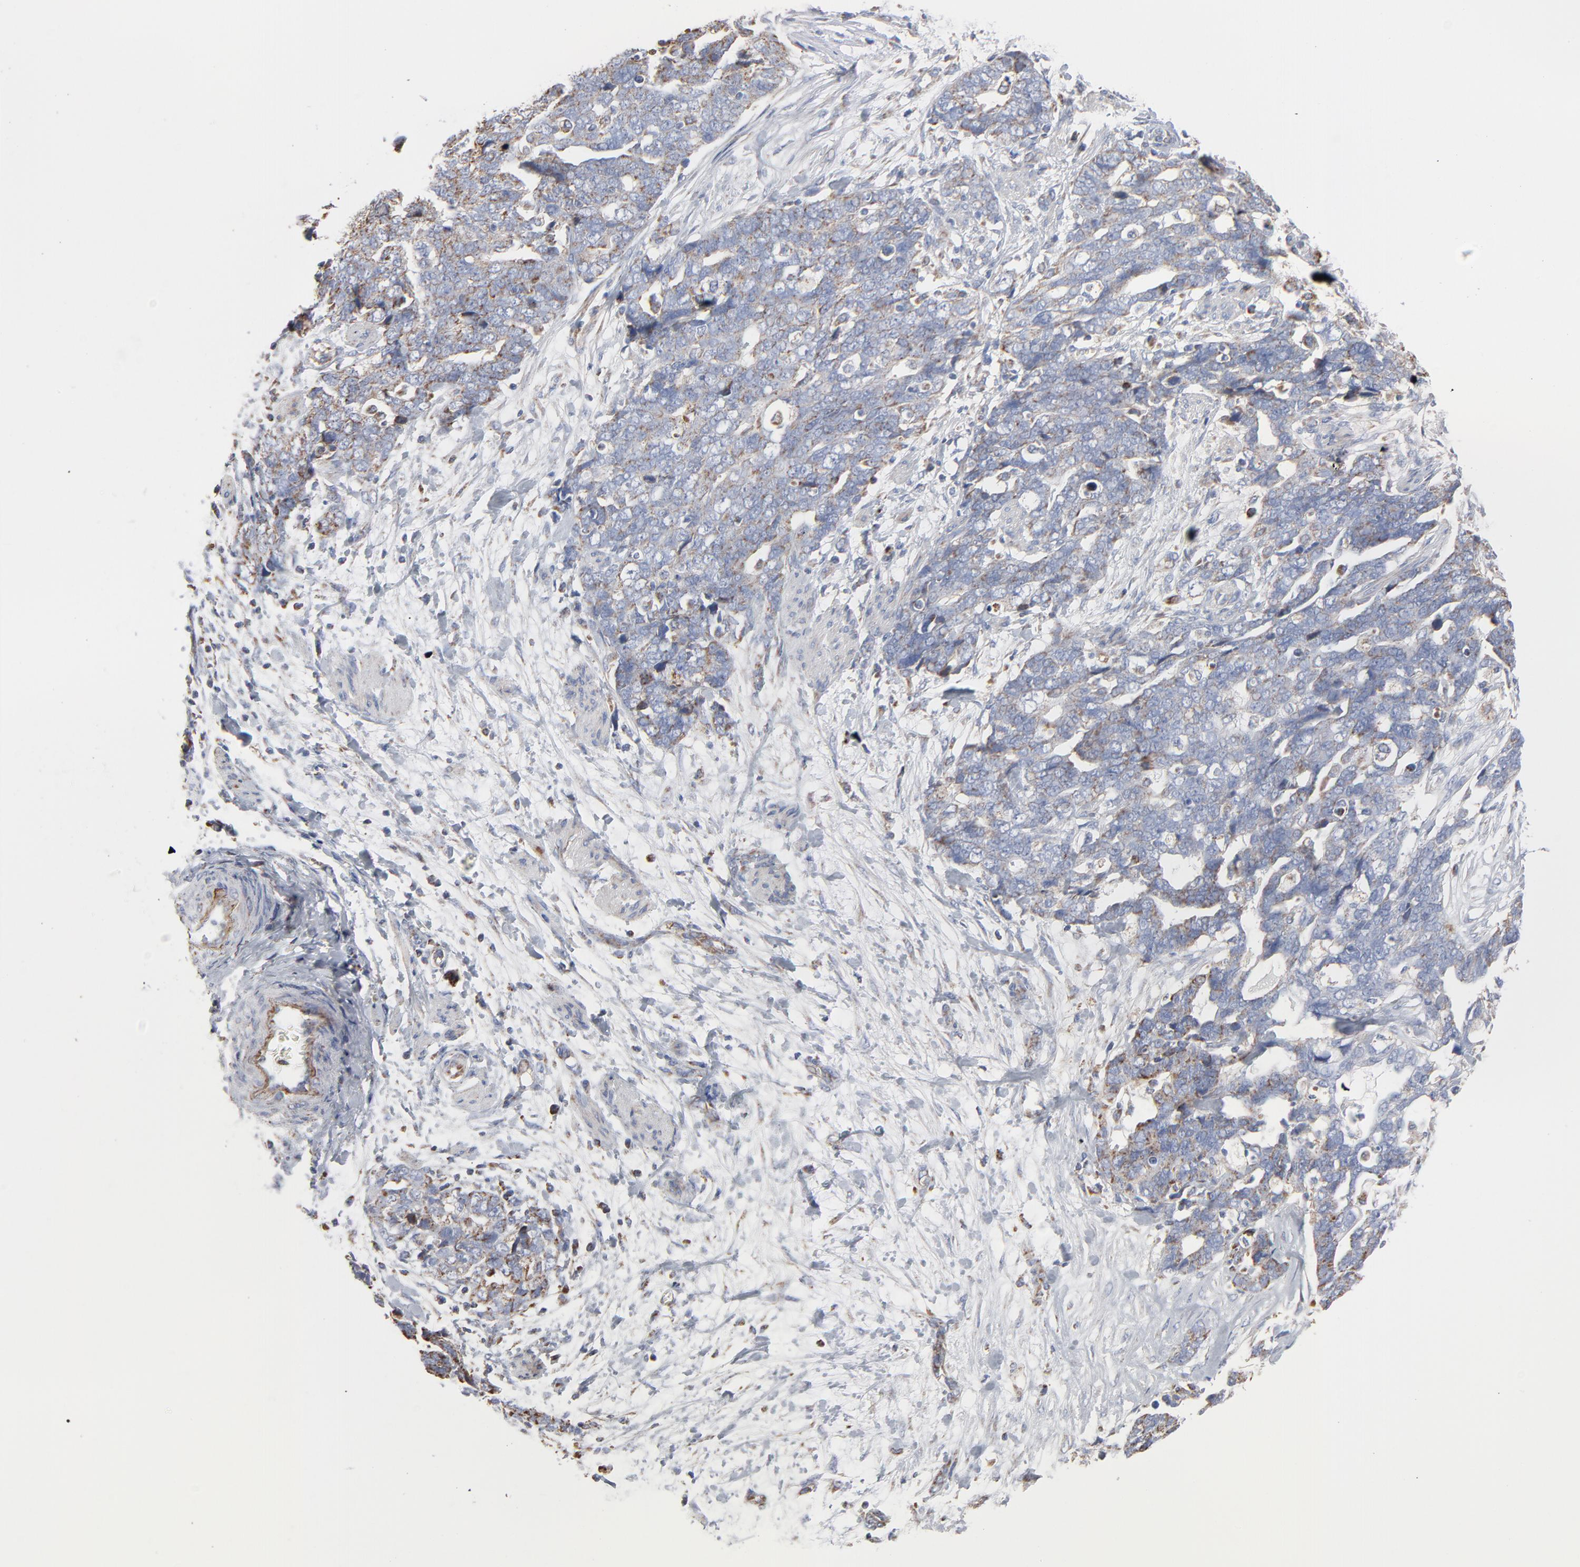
{"staining": {"intensity": "moderate", "quantity": "25%-75%", "location": "cytoplasmic/membranous"}, "tissue": "ovarian cancer", "cell_type": "Tumor cells", "image_type": "cancer", "snomed": [{"axis": "morphology", "description": "Normal tissue, NOS"}, {"axis": "morphology", "description": "Cystadenocarcinoma, serous, NOS"}, {"axis": "topography", "description": "Fallopian tube"}, {"axis": "topography", "description": "Ovary"}], "caption": "The immunohistochemical stain labels moderate cytoplasmic/membranous positivity in tumor cells of ovarian cancer (serous cystadenocarcinoma) tissue.", "gene": "UQCRC1", "patient": {"sex": "female", "age": 56}}